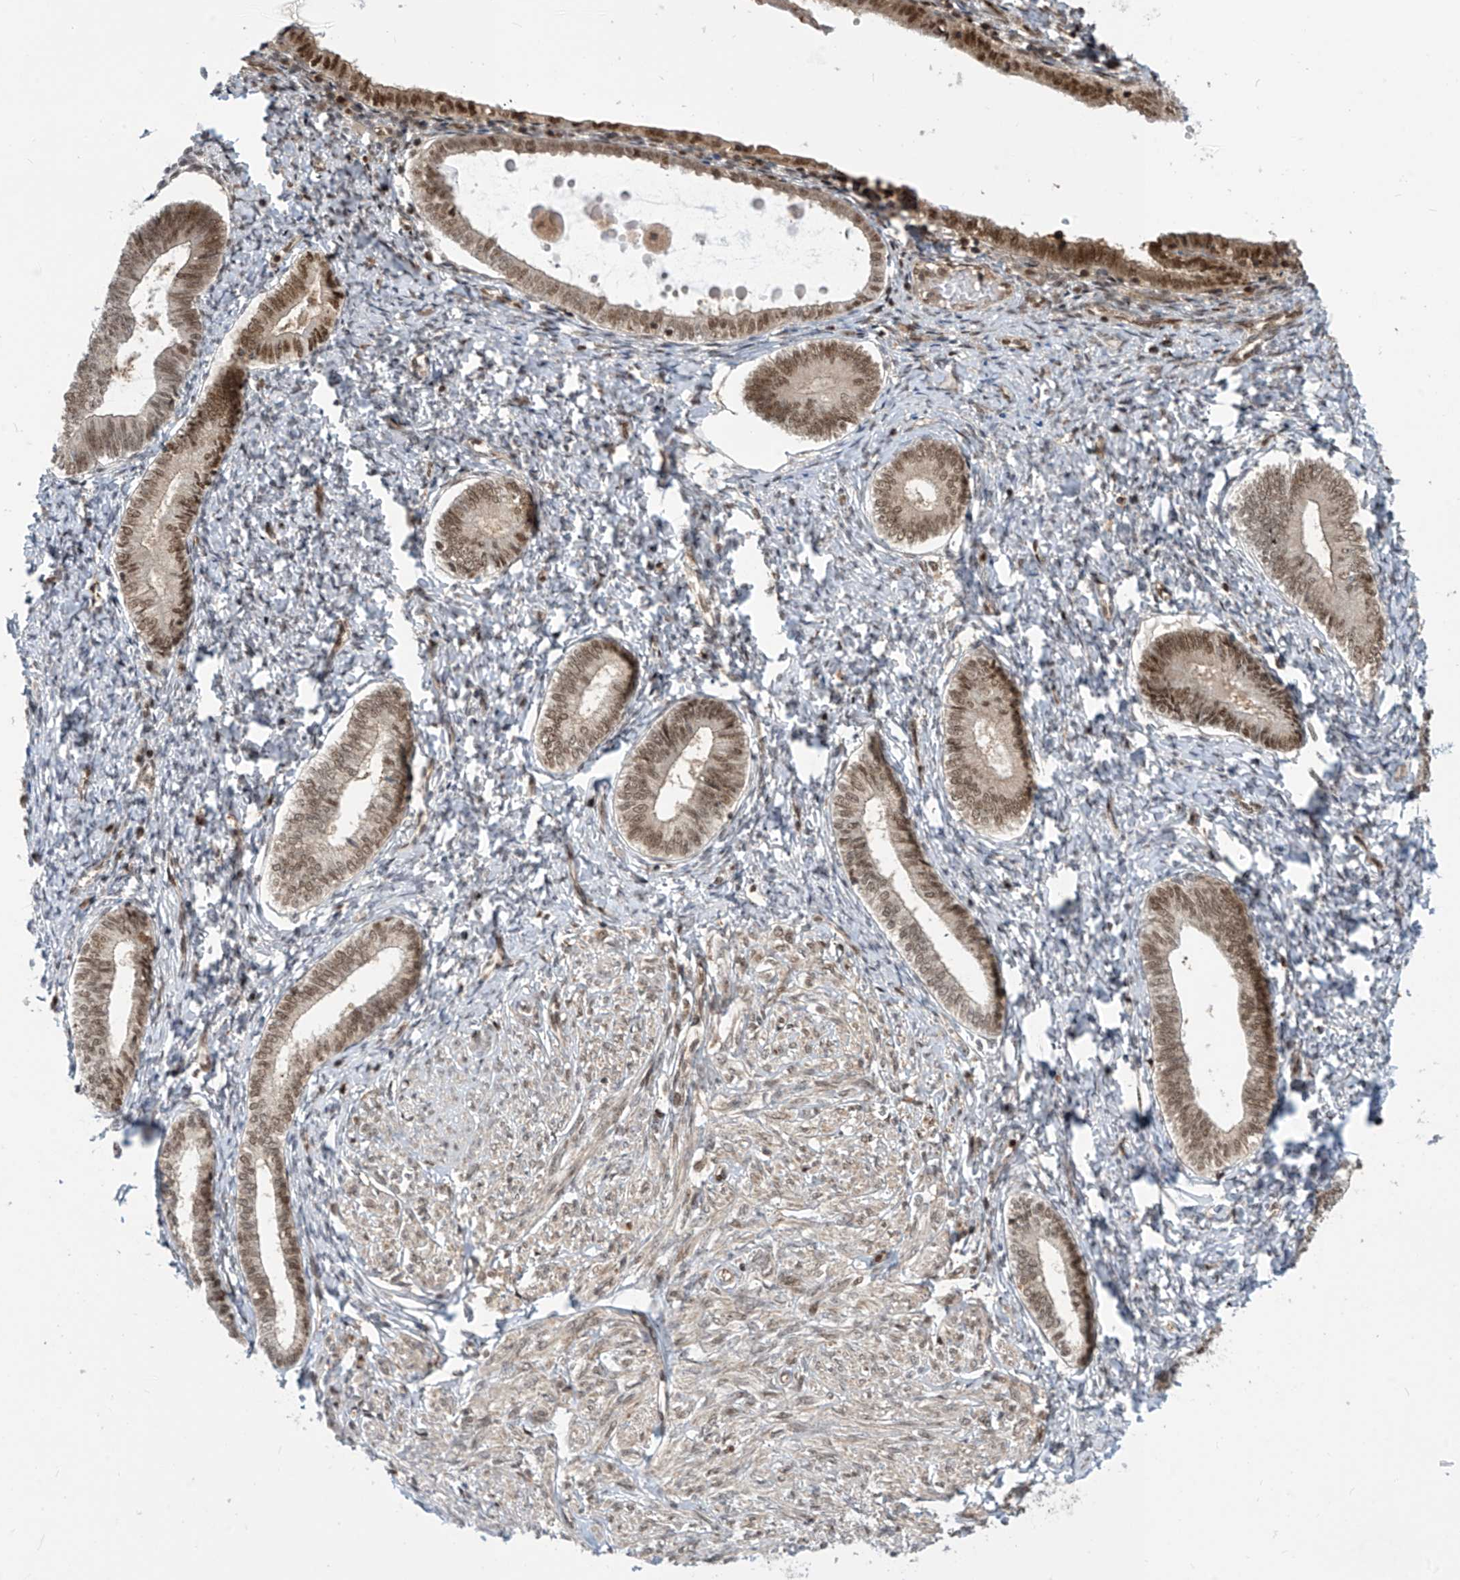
{"staining": {"intensity": "weak", "quantity": "25%-75%", "location": "cytoplasmic/membranous,nuclear"}, "tissue": "endometrium", "cell_type": "Cells in endometrial stroma", "image_type": "normal", "snomed": [{"axis": "morphology", "description": "Normal tissue, NOS"}, {"axis": "topography", "description": "Endometrium"}], "caption": "IHC (DAB) staining of normal endometrium demonstrates weak cytoplasmic/membranous,nuclear protein positivity in about 25%-75% of cells in endometrial stroma. Nuclei are stained in blue.", "gene": "LAGE3", "patient": {"sex": "female", "age": 72}}